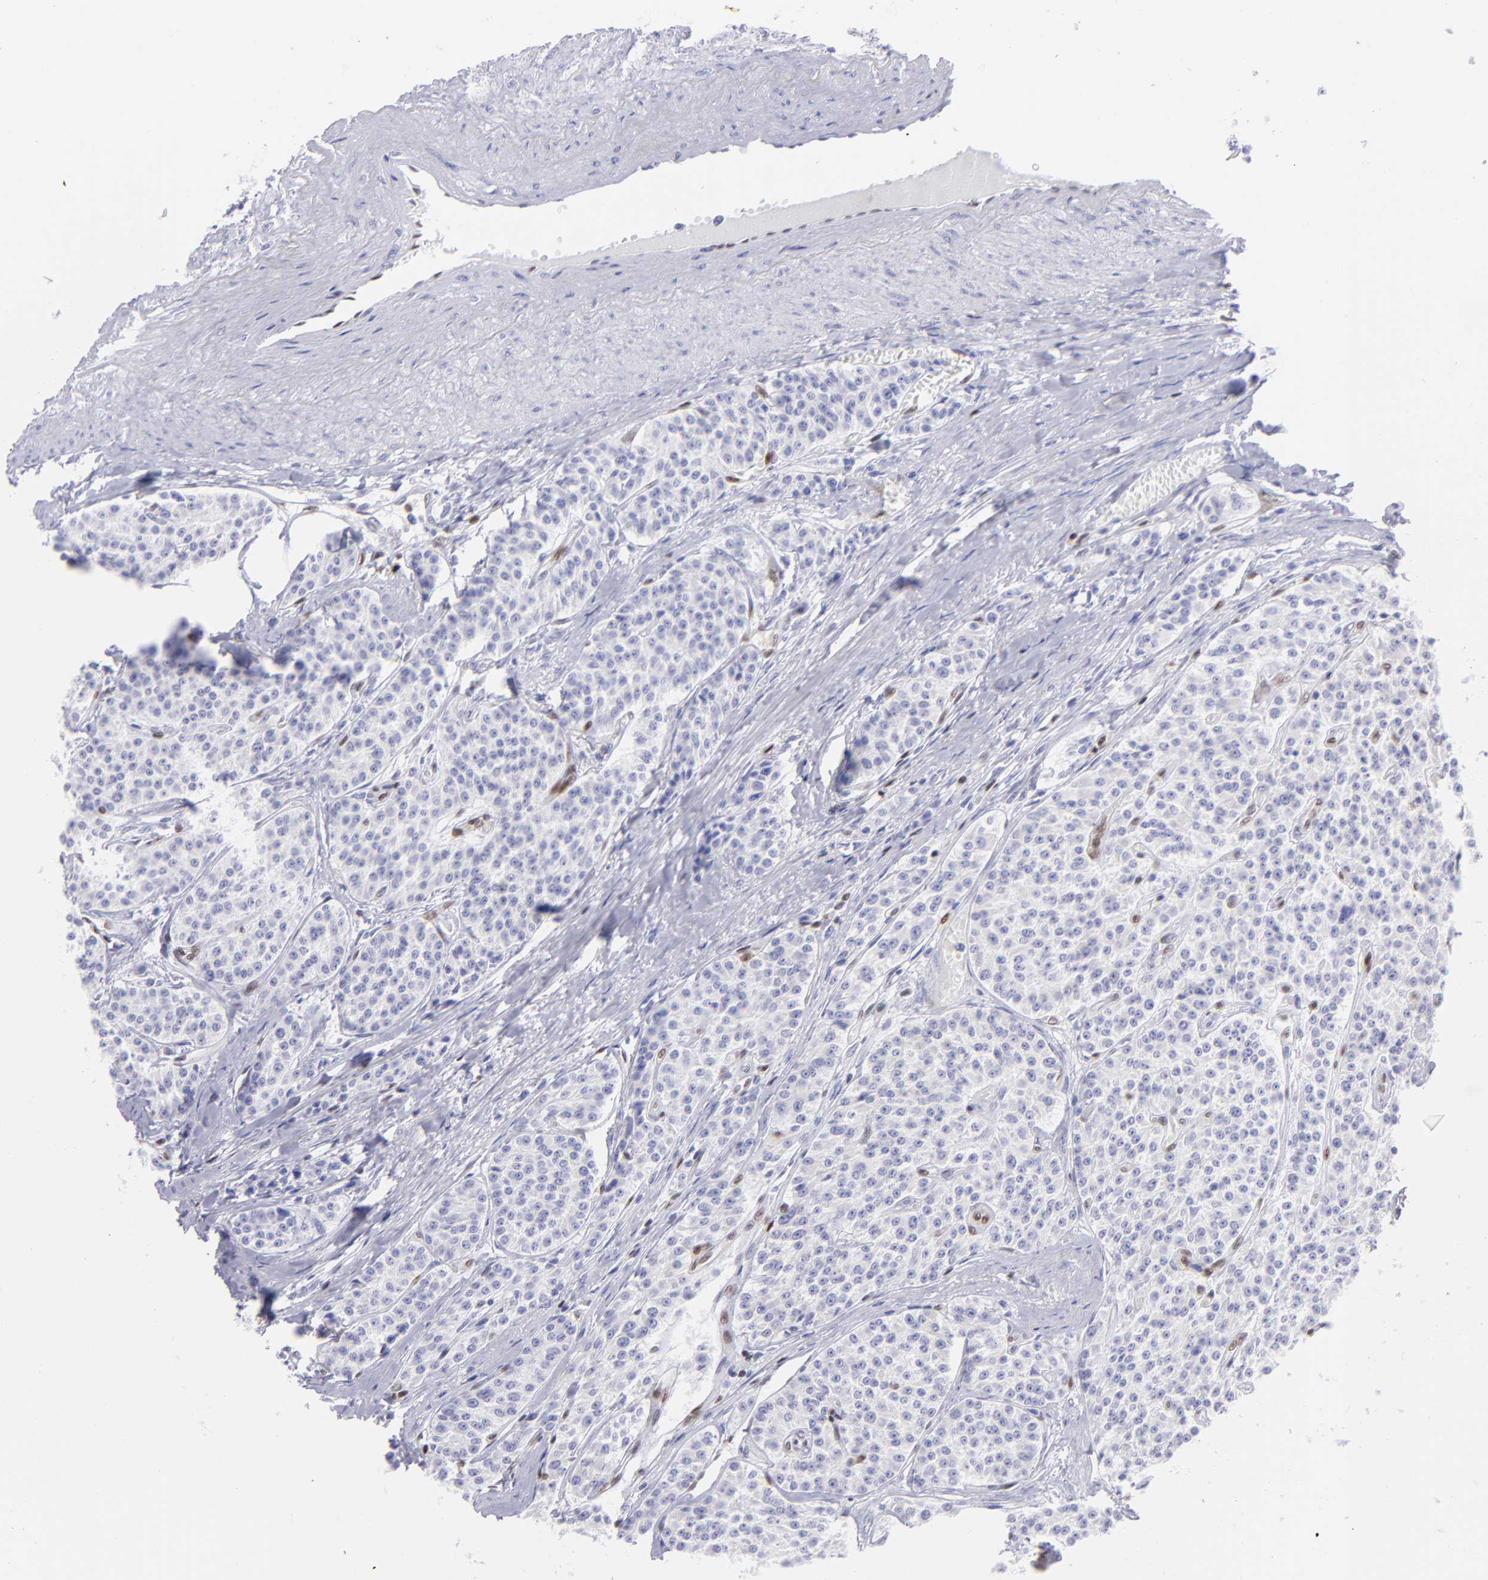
{"staining": {"intensity": "negative", "quantity": "none", "location": "none"}, "tissue": "carcinoid", "cell_type": "Tumor cells", "image_type": "cancer", "snomed": [{"axis": "morphology", "description": "Carcinoid, malignant, NOS"}, {"axis": "topography", "description": "Stomach"}], "caption": "An IHC micrograph of carcinoid is shown. There is no staining in tumor cells of carcinoid.", "gene": "ETS1", "patient": {"sex": "female", "age": 76}}